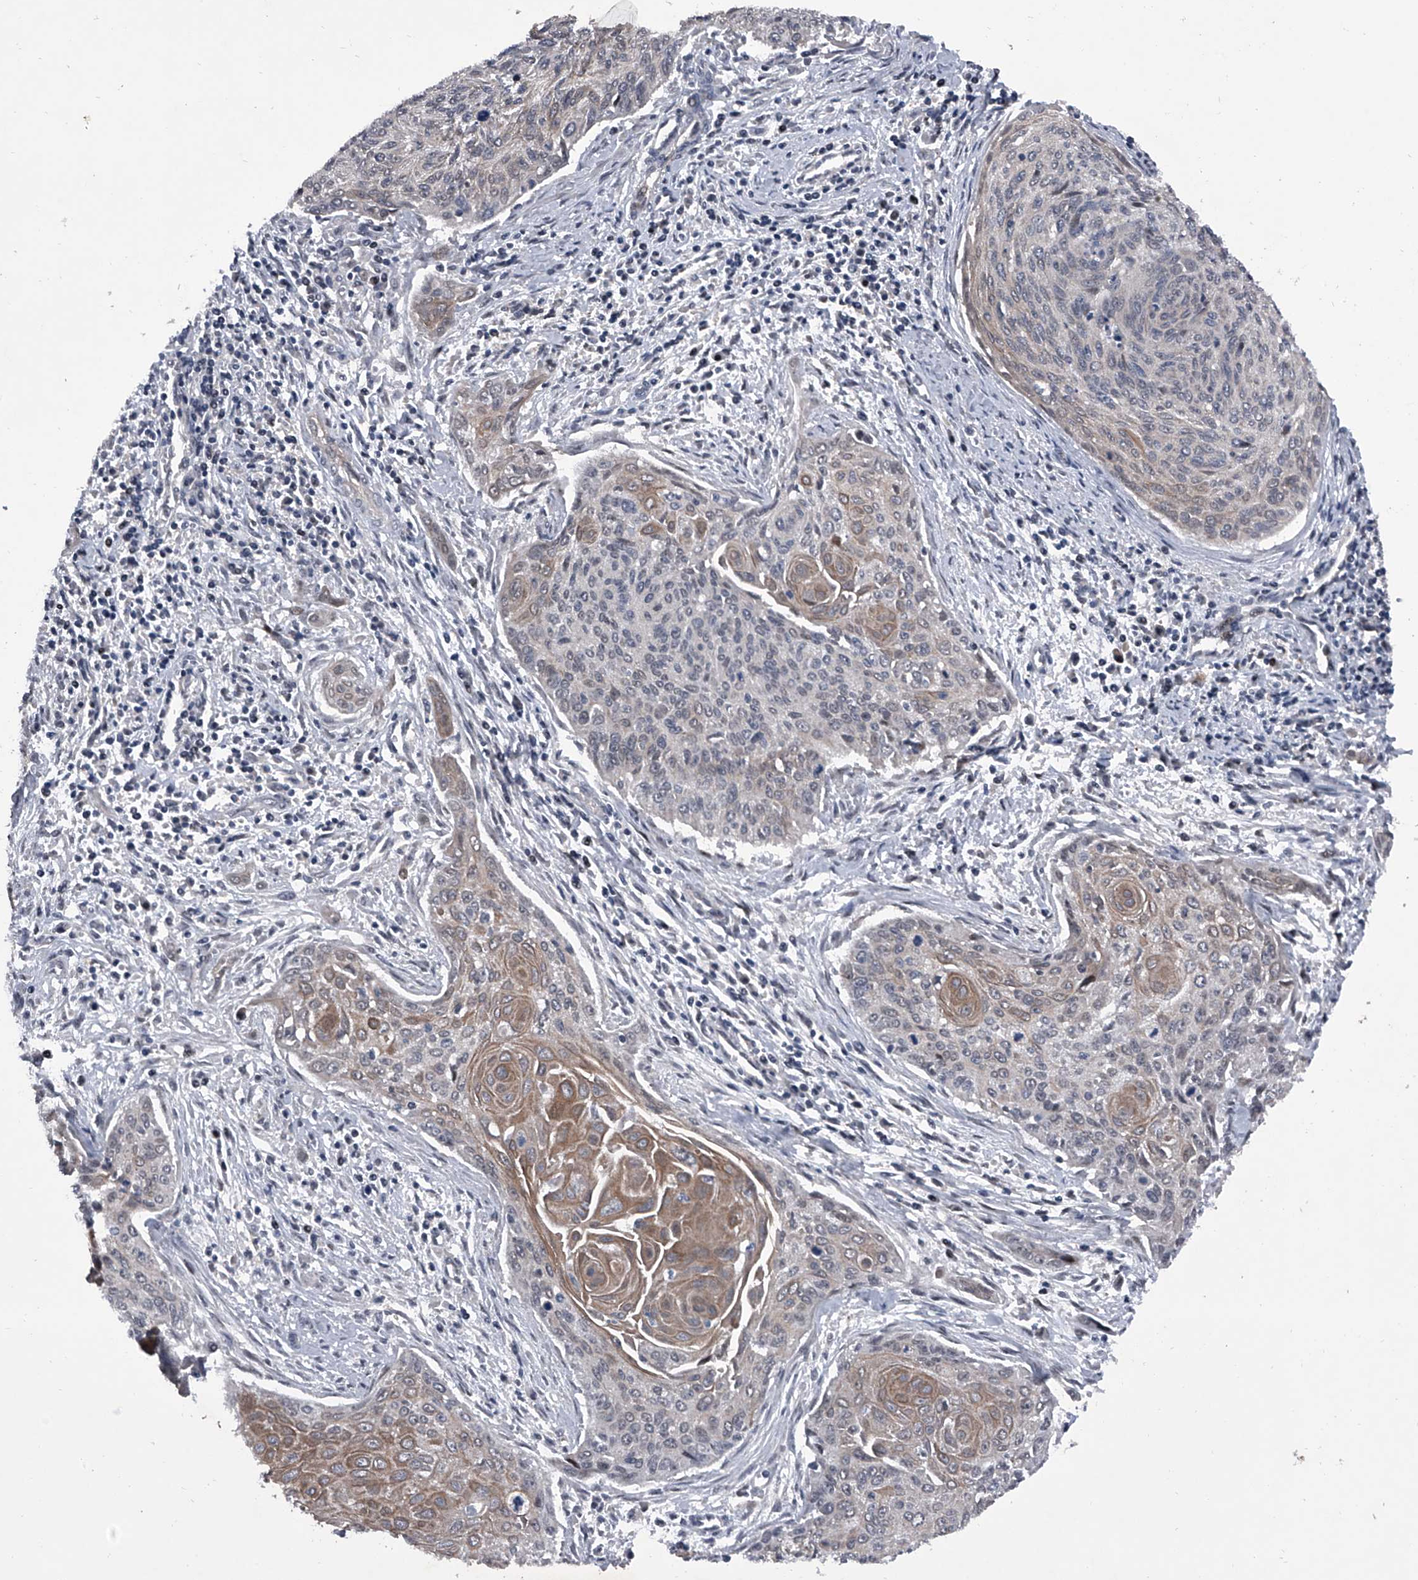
{"staining": {"intensity": "moderate", "quantity": "<25%", "location": "cytoplasmic/membranous"}, "tissue": "cervical cancer", "cell_type": "Tumor cells", "image_type": "cancer", "snomed": [{"axis": "morphology", "description": "Squamous cell carcinoma, NOS"}, {"axis": "topography", "description": "Cervix"}], "caption": "Immunohistochemistry (IHC) staining of cervical squamous cell carcinoma, which displays low levels of moderate cytoplasmic/membranous positivity in about <25% of tumor cells indicating moderate cytoplasmic/membranous protein staining. The staining was performed using DAB (brown) for protein detection and nuclei were counterstained in hematoxylin (blue).", "gene": "ELK4", "patient": {"sex": "female", "age": 55}}